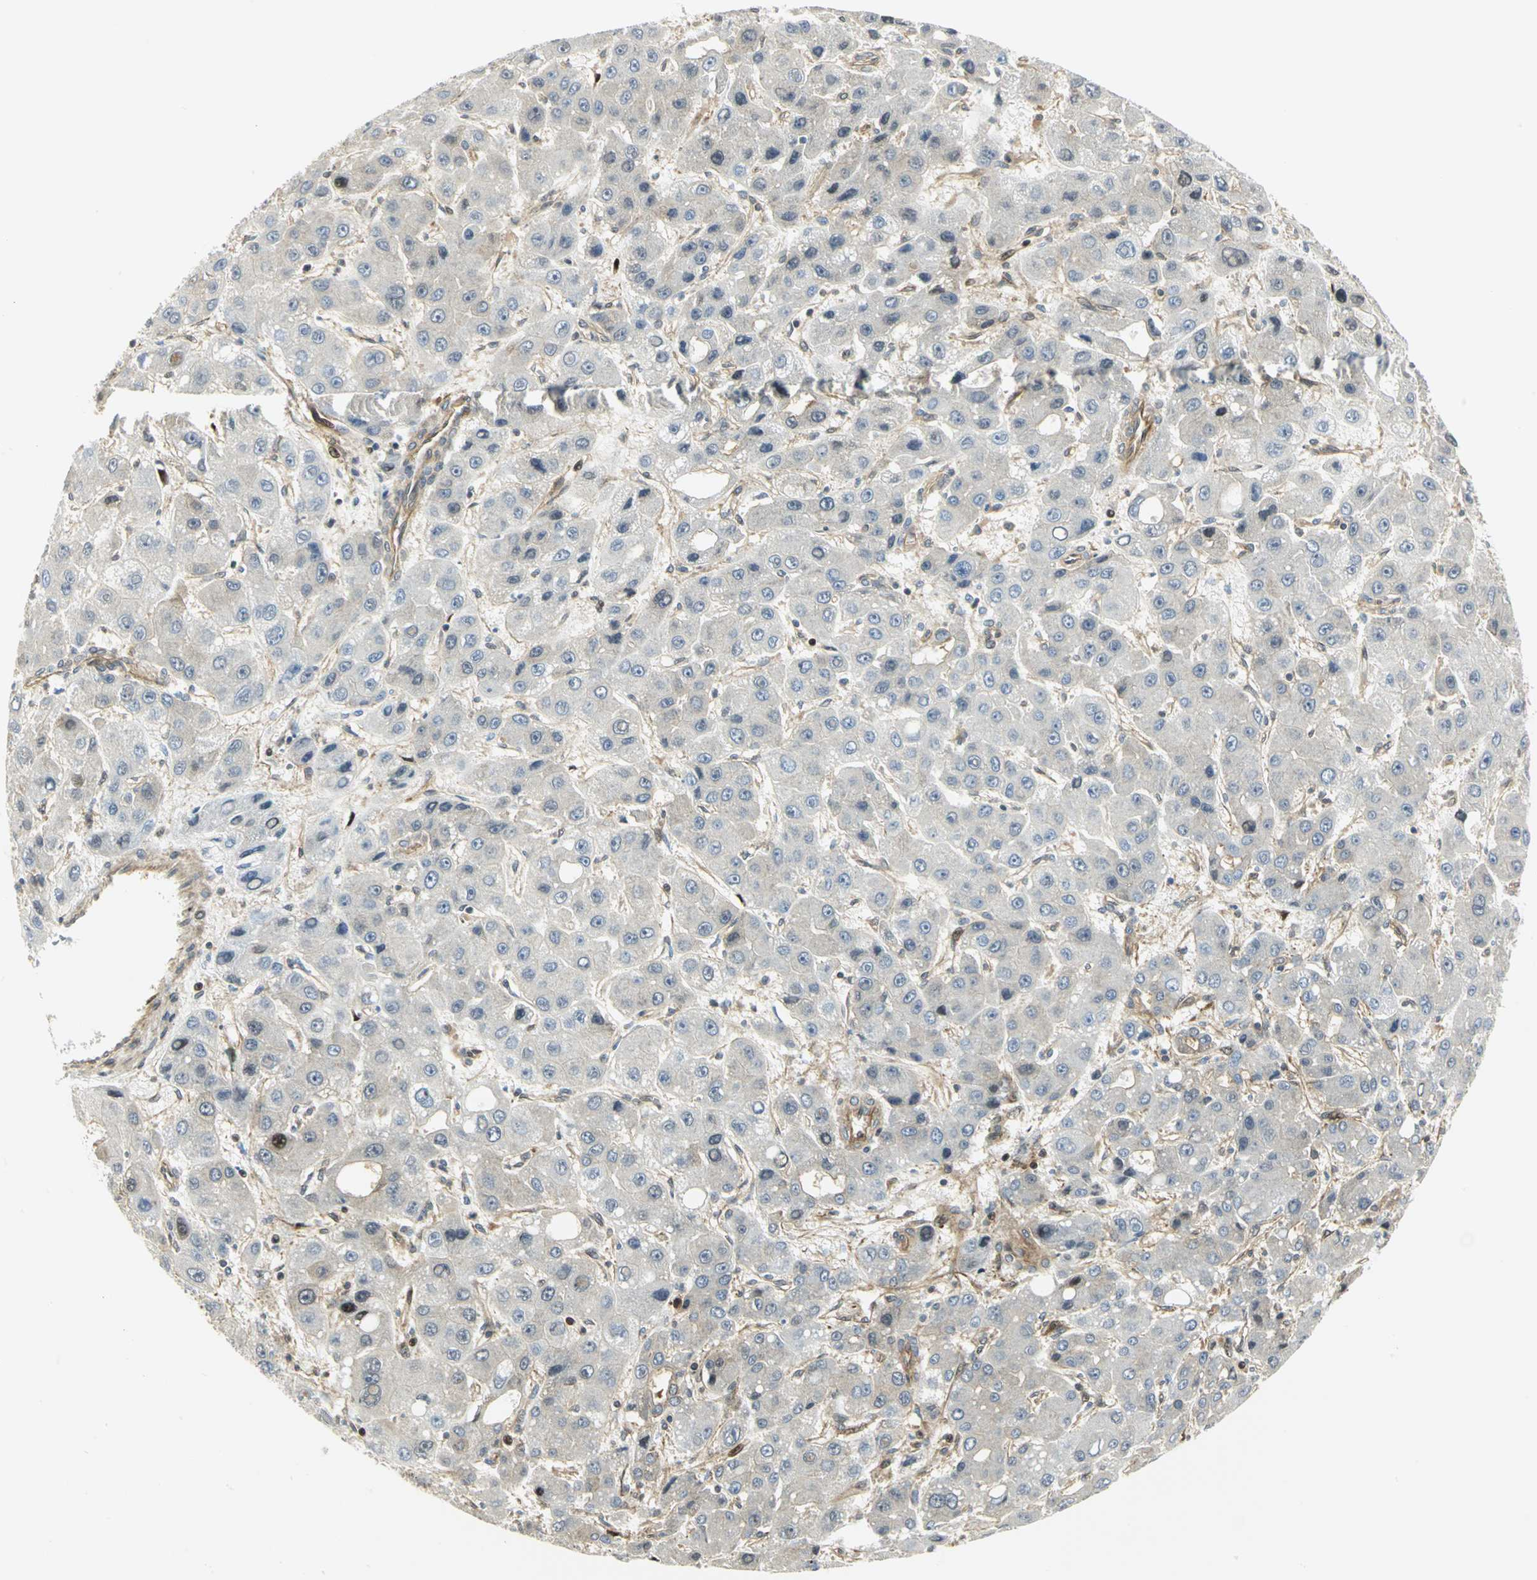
{"staining": {"intensity": "weak", "quantity": "<25%", "location": "cytoplasmic/membranous"}, "tissue": "liver cancer", "cell_type": "Tumor cells", "image_type": "cancer", "snomed": [{"axis": "morphology", "description": "Carcinoma, Hepatocellular, NOS"}, {"axis": "topography", "description": "Liver"}], "caption": "A high-resolution photomicrograph shows immunohistochemistry staining of liver cancer, which displays no significant positivity in tumor cells.", "gene": "EEA1", "patient": {"sex": "male", "age": 55}}